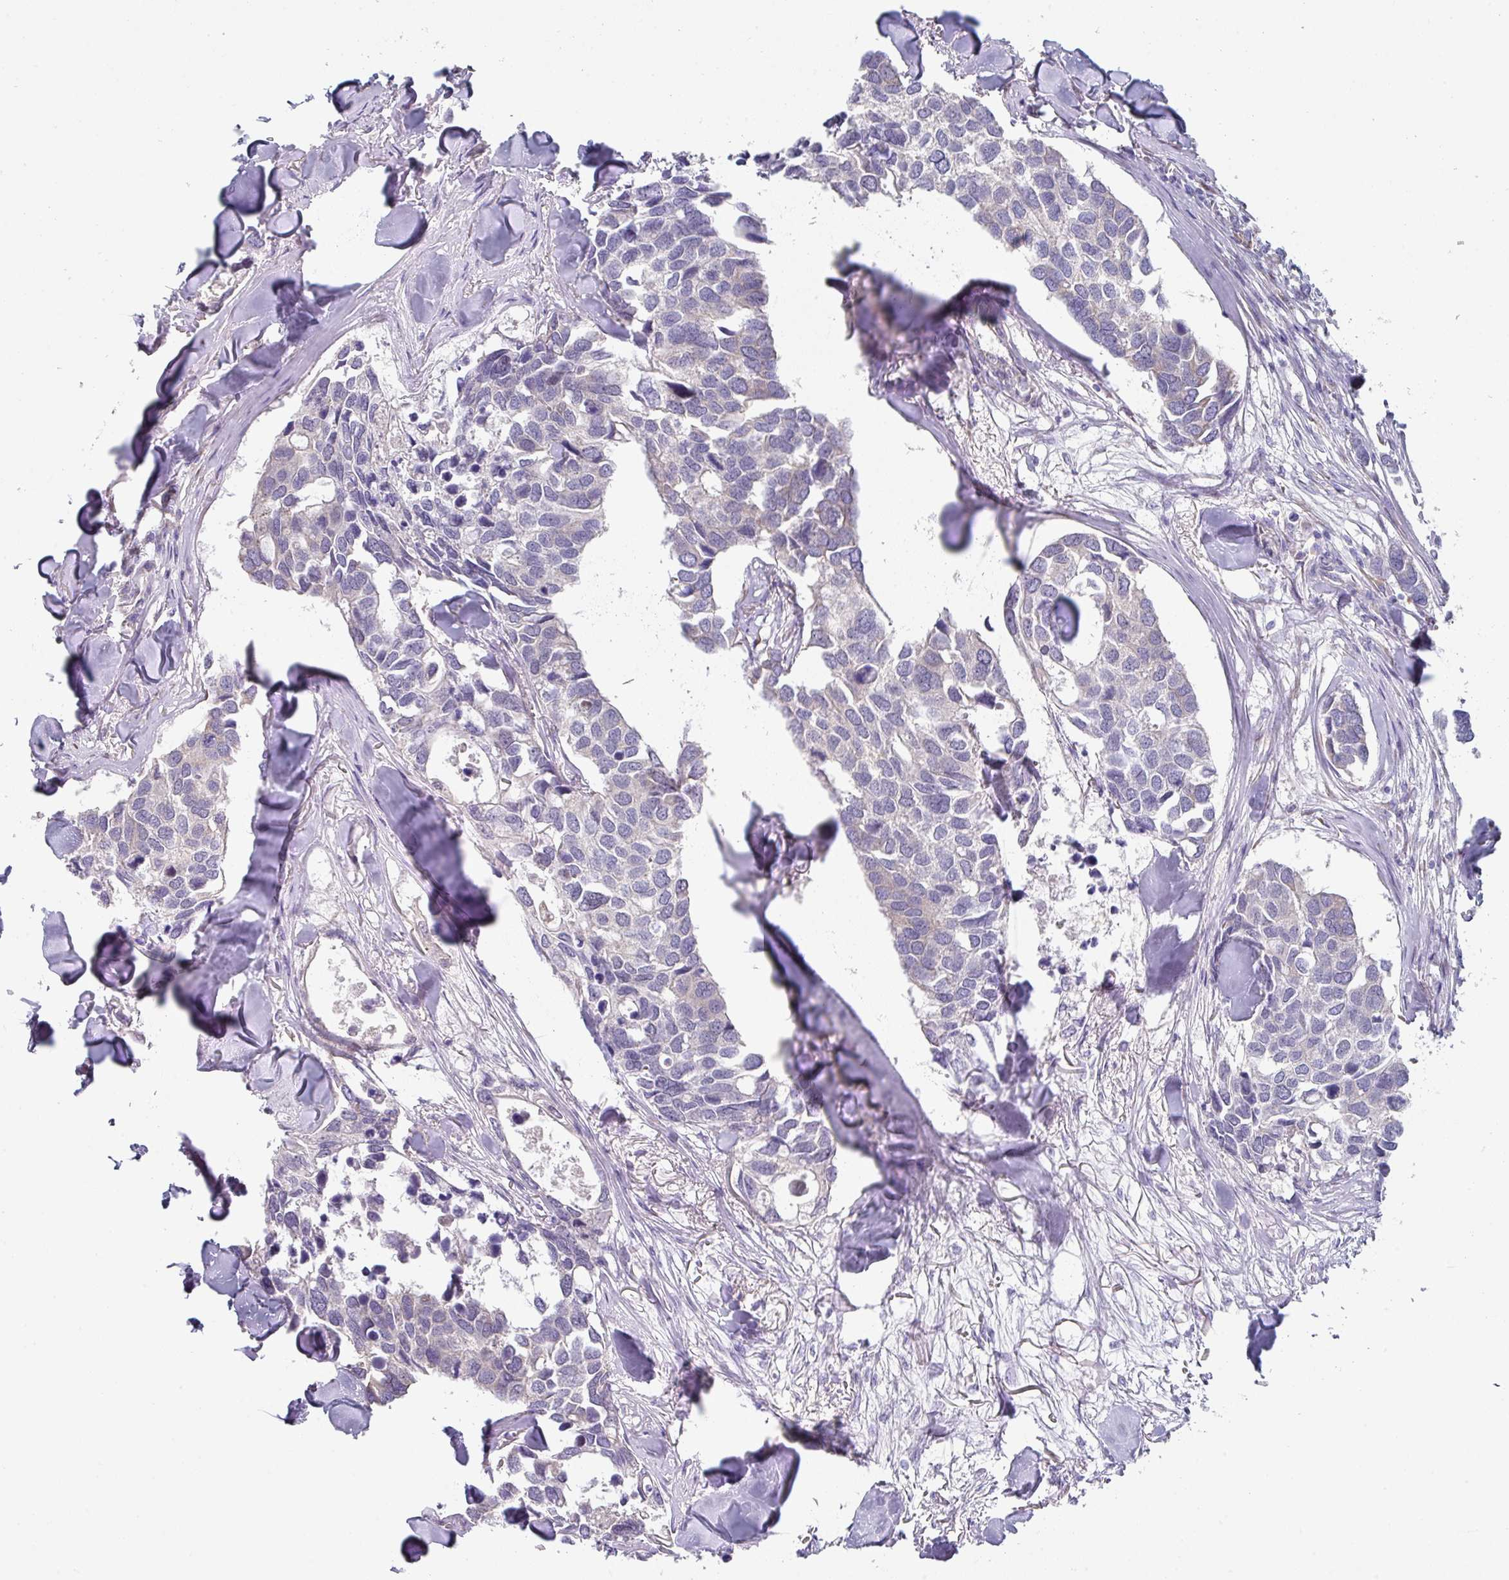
{"staining": {"intensity": "negative", "quantity": "none", "location": "none"}, "tissue": "breast cancer", "cell_type": "Tumor cells", "image_type": "cancer", "snomed": [{"axis": "morphology", "description": "Duct carcinoma"}, {"axis": "topography", "description": "Breast"}], "caption": "Breast cancer (intraductal carcinoma) stained for a protein using immunohistochemistry (IHC) reveals no positivity tumor cells.", "gene": "TMED5", "patient": {"sex": "female", "age": 83}}